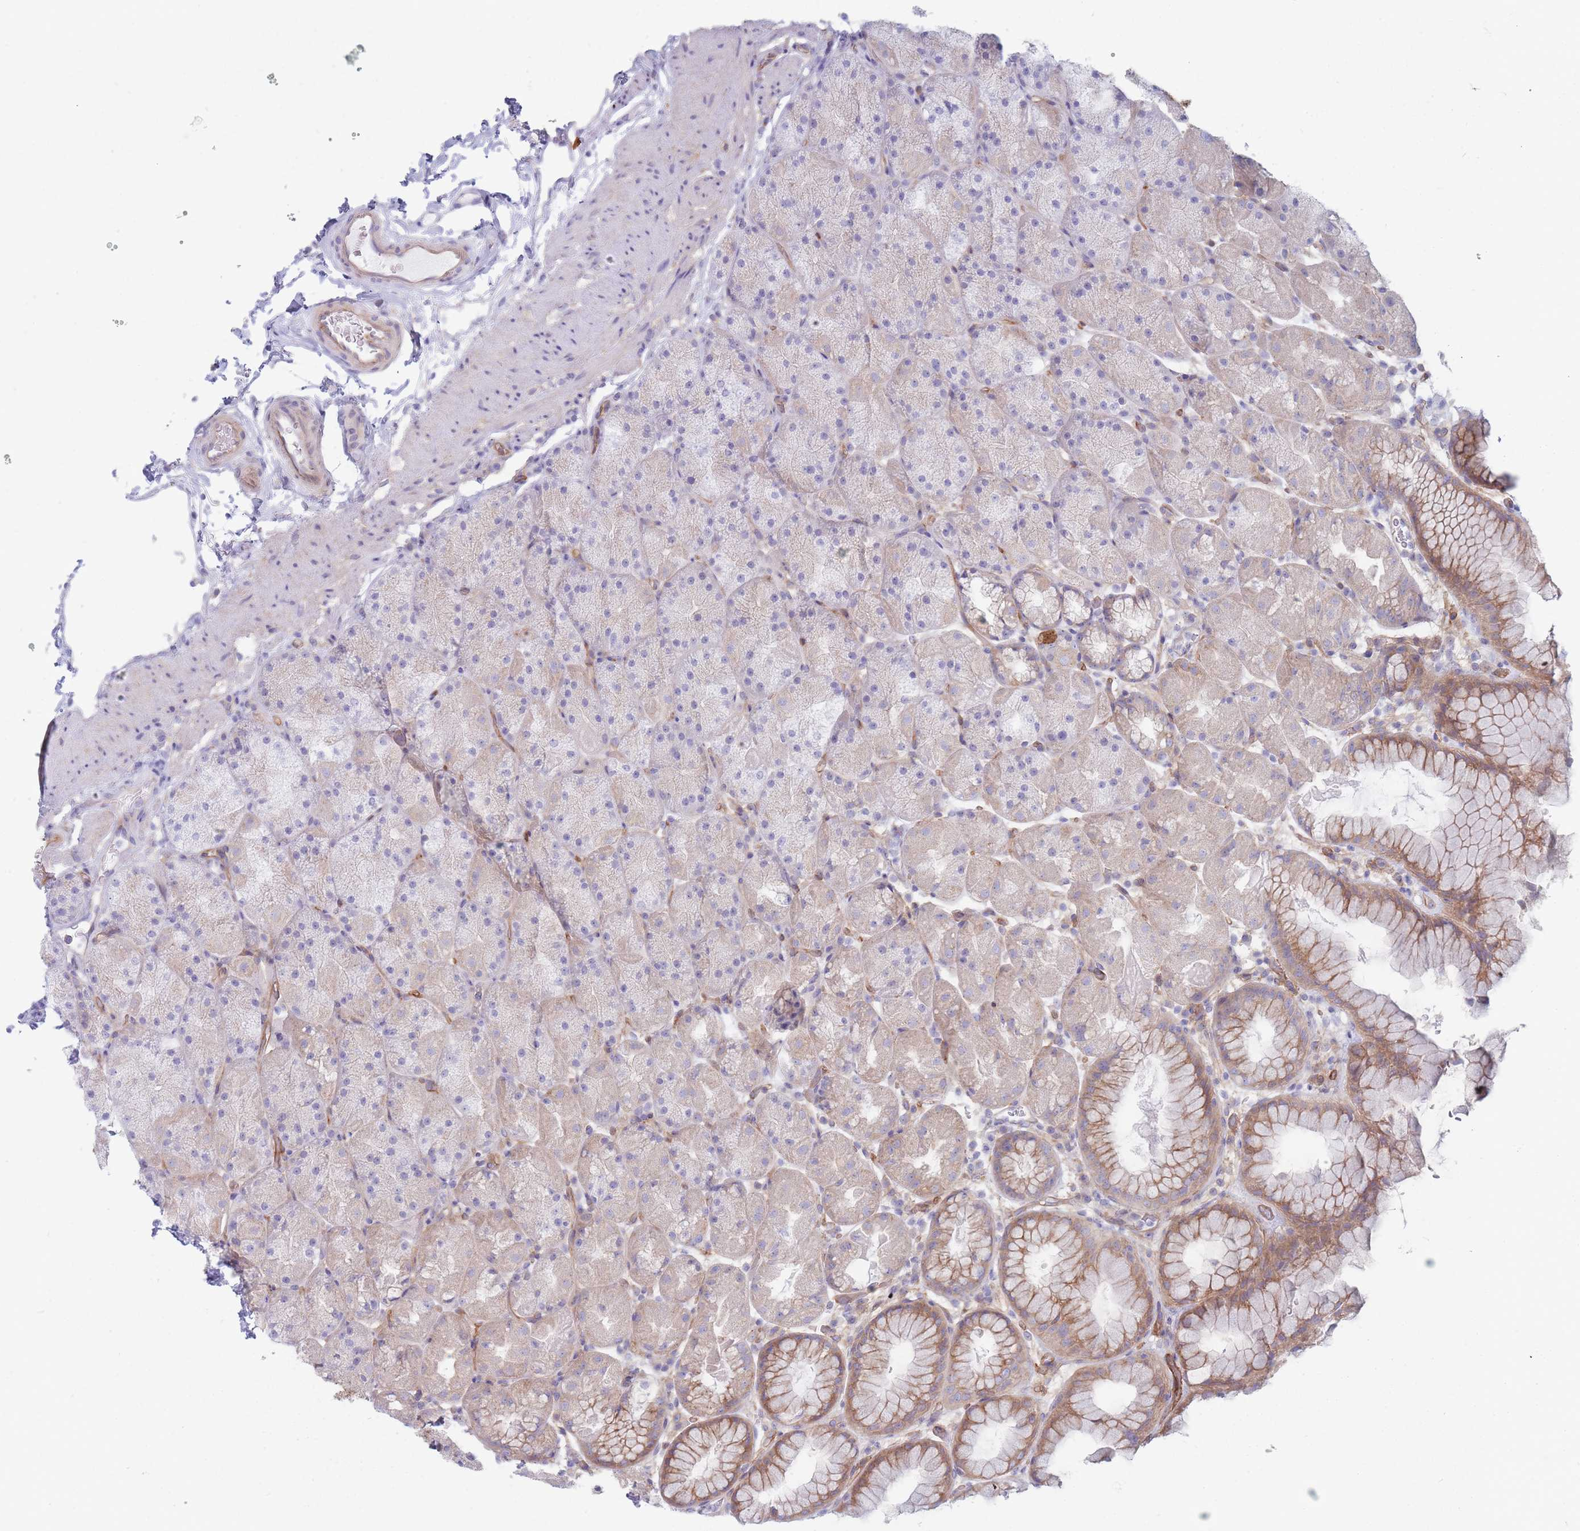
{"staining": {"intensity": "moderate", "quantity": "25%-75%", "location": "cytoplasmic/membranous"}, "tissue": "stomach", "cell_type": "Glandular cells", "image_type": "normal", "snomed": [{"axis": "morphology", "description": "Normal tissue, NOS"}, {"axis": "topography", "description": "Stomach, upper"}, {"axis": "topography", "description": "Stomach, lower"}], "caption": "An immunohistochemistry image of normal tissue is shown. Protein staining in brown labels moderate cytoplasmic/membranous positivity in stomach within glandular cells.", "gene": "PLPP1", "patient": {"sex": "male", "age": 67}}